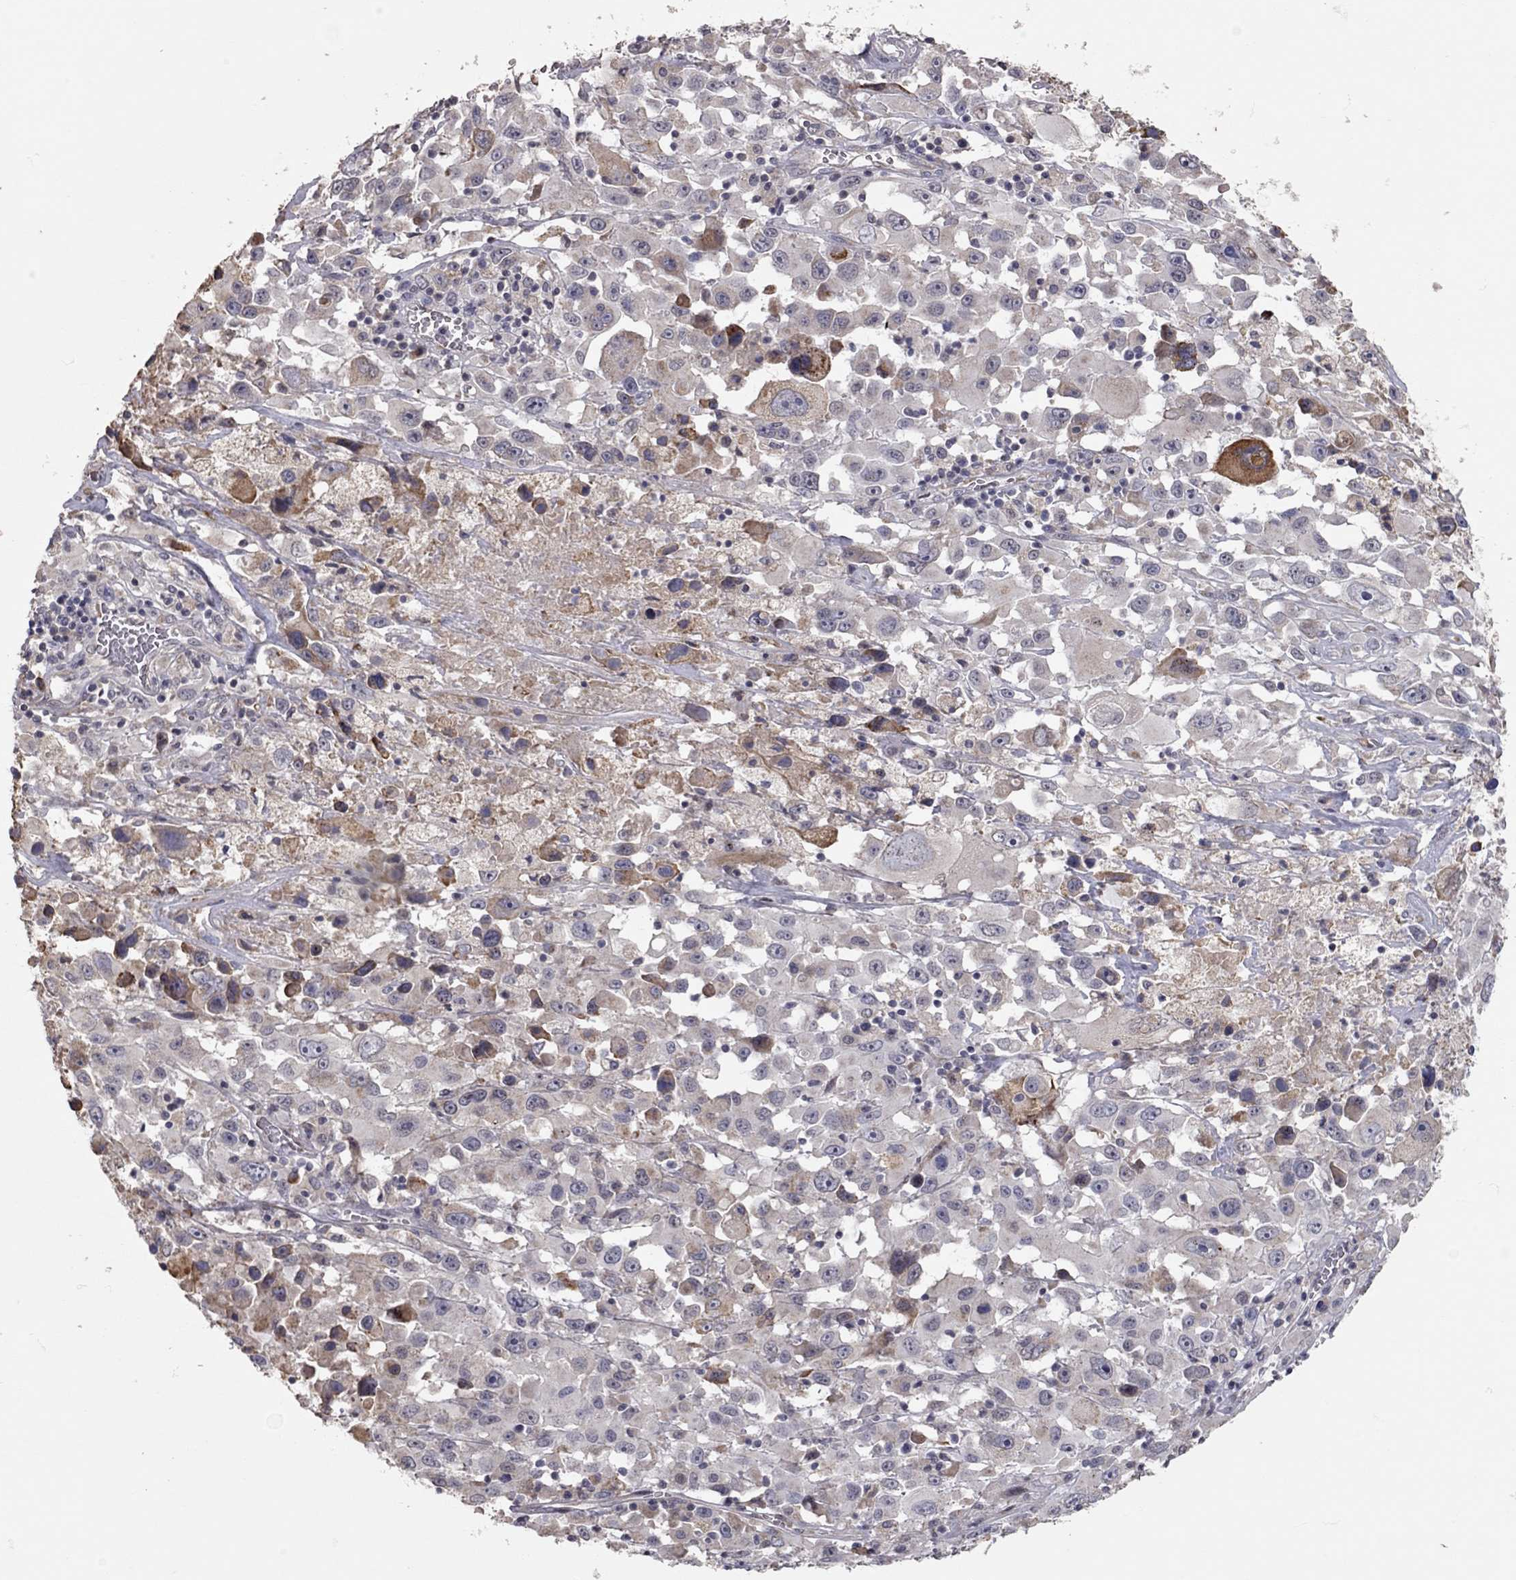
{"staining": {"intensity": "moderate", "quantity": "<25%", "location": "cytoplasmic/membranous"}, "tissue": "melanoma", "cell_type": "Tumor cells", "image_type": "cancer", "snomed": [{"axis": "morphology", "description": "Malignant melanoma, Metastatic site"}, {"axis": "topography", "description": "Lymph node"}], "caption": "The image shows immunohistochemical staining of melanoma. There is moderate cytoplasmic/membranous expression is seen in approximately <25% of tumor cells.", "gene": "XAGE2", "patient": {"sex": "male", "age": 50}}